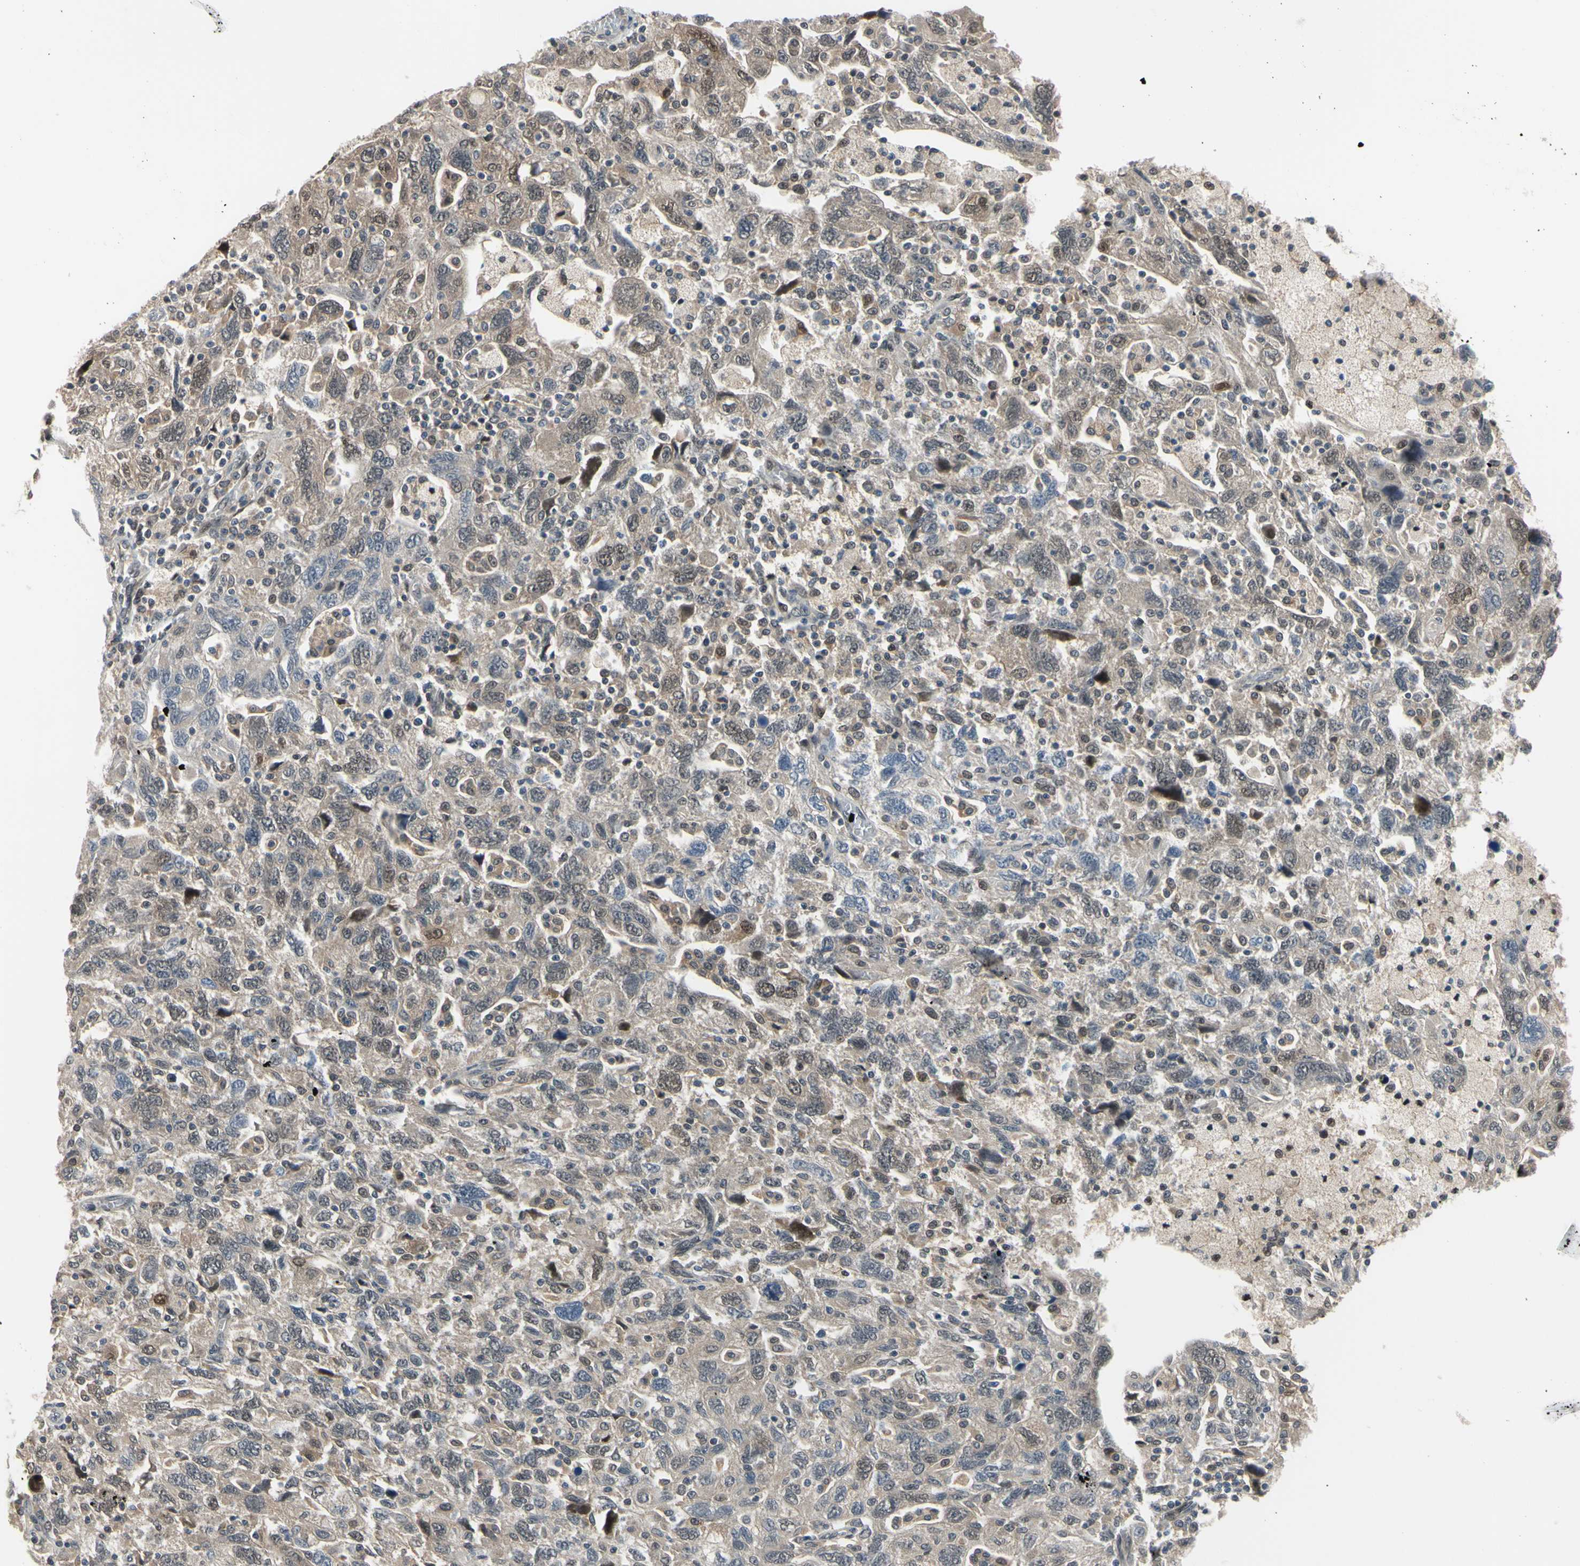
{"staining": {"intensity": "weak", "quantity": ">75%", "location": "cytoplasmic/membranous,nuclear"}, "tissue": "ovarian cancer", "cell_type": "Tumor cells", "image_type": "cancer", "snomed": [{"axis": "morphology", "description": "Carcinoma, NOS"}, {"axis": "morphology", "description": "Cystadenocarcinoma, serous, NOS"}, {"axis": "topography", "description": "Ovary"}], "caption": "Human ovarian cancer stained with a brown dye shows weak cytoplasmic/membranous and nuclear positive staining in approximately >75% of tumor cells.", "gene": "HSPA4", "patient": {"sex": "female", "age": 69}}